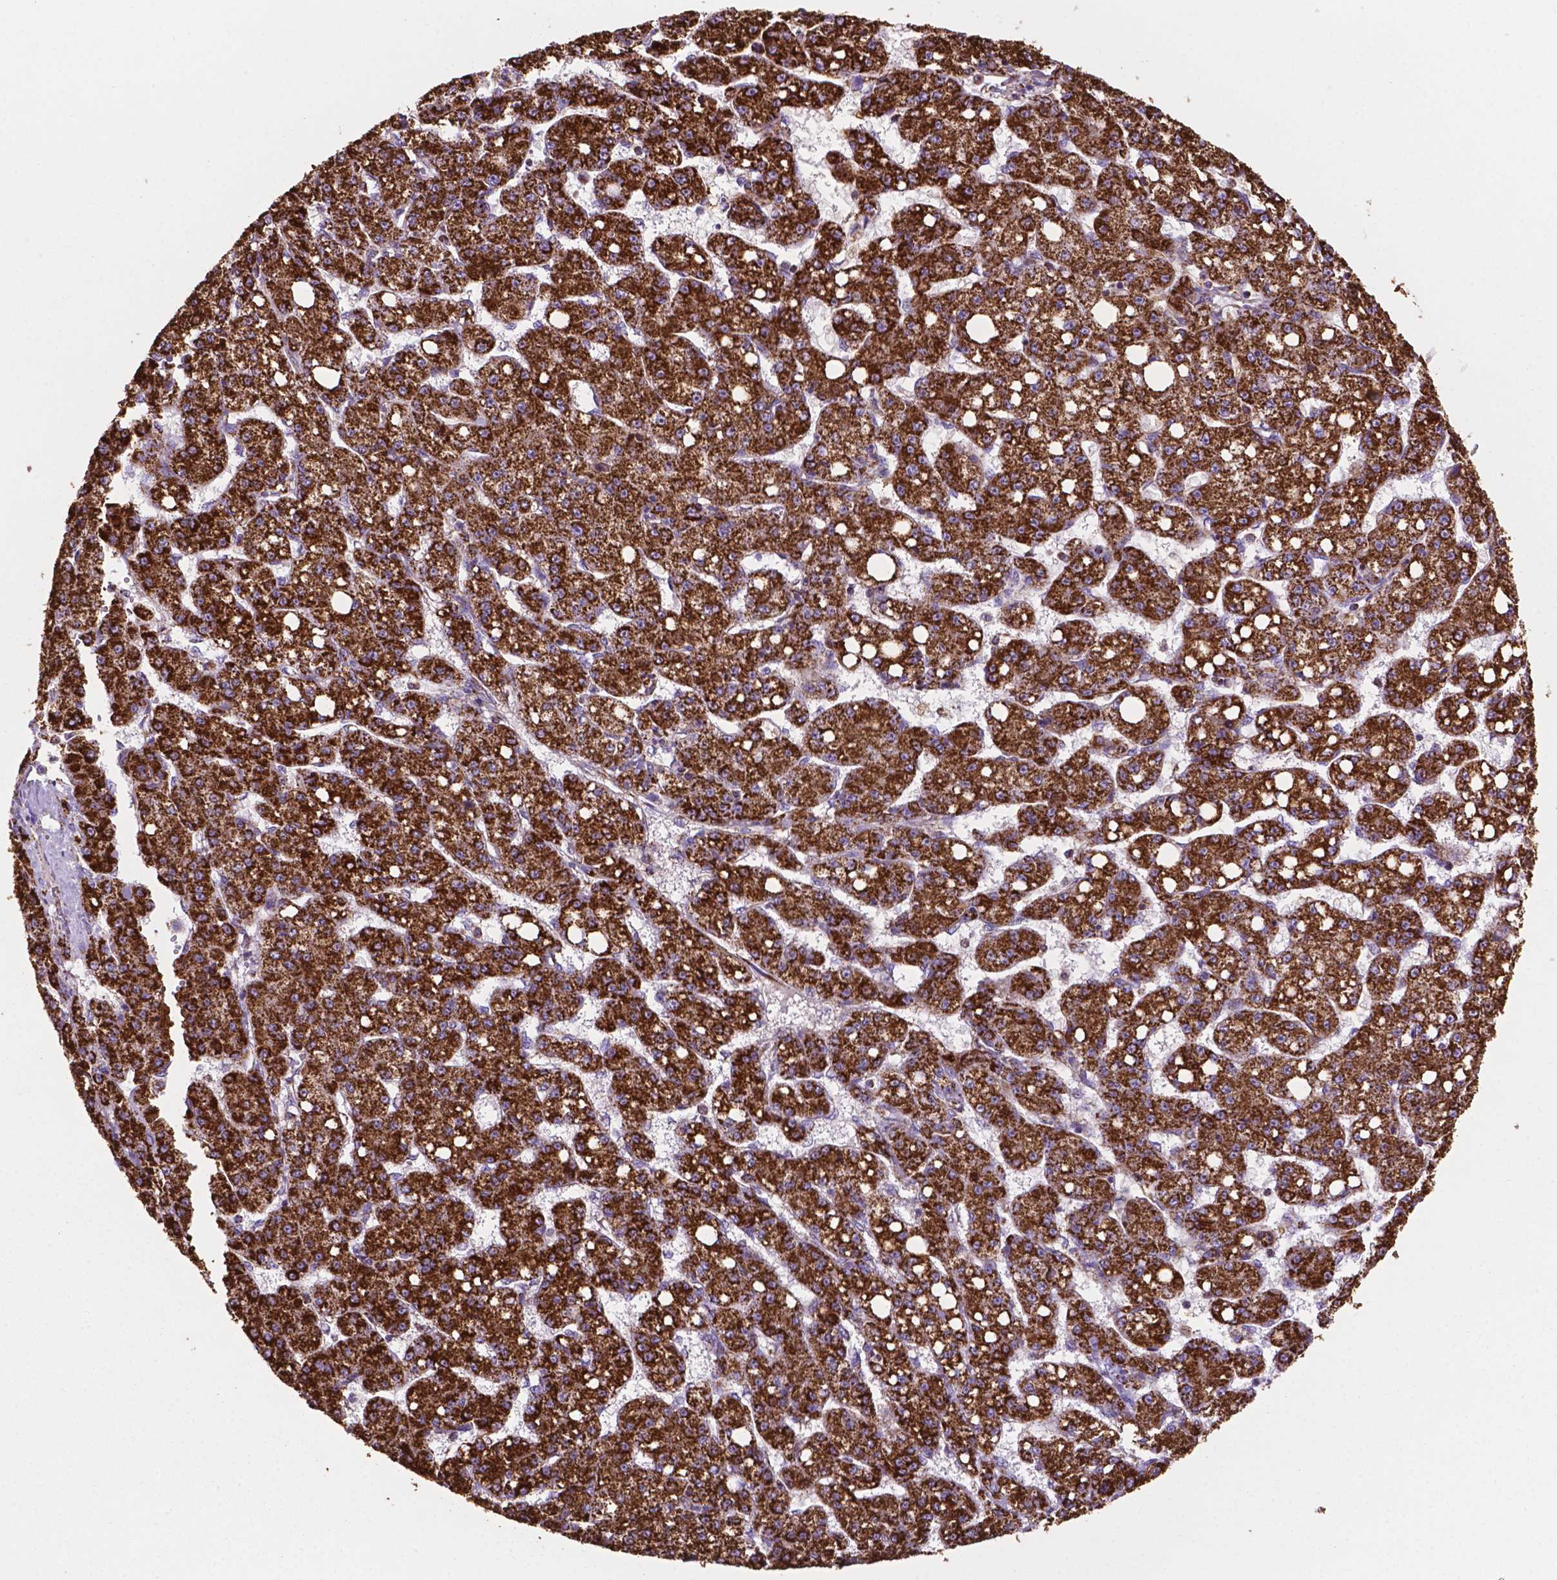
{"staining": {"intensity": "strong", "quantity": ">75%", "location": "cytoplasmic/membranous"}, "tissue": "liver cancer", "cell_type": "Tumor cells", "image_type": "cancer", "snomed": [{"axis": "morphology", "description": "Carcinoma, Hepatocellular, NOS"}, {"axis": "topography", "description": "Liver"}], "caption": "Protein staining by immunohistochemistry demonstrates strong cytoplasmic/membranous expression in approximately >75% of tumor cells in liver cancer. (DAB (3,3'-diaminobenzidine) = brown stain, brightfield microscopy at high magnification).", "gene": "HSPD1", "patient": {"sex": "female", "age": 65}}